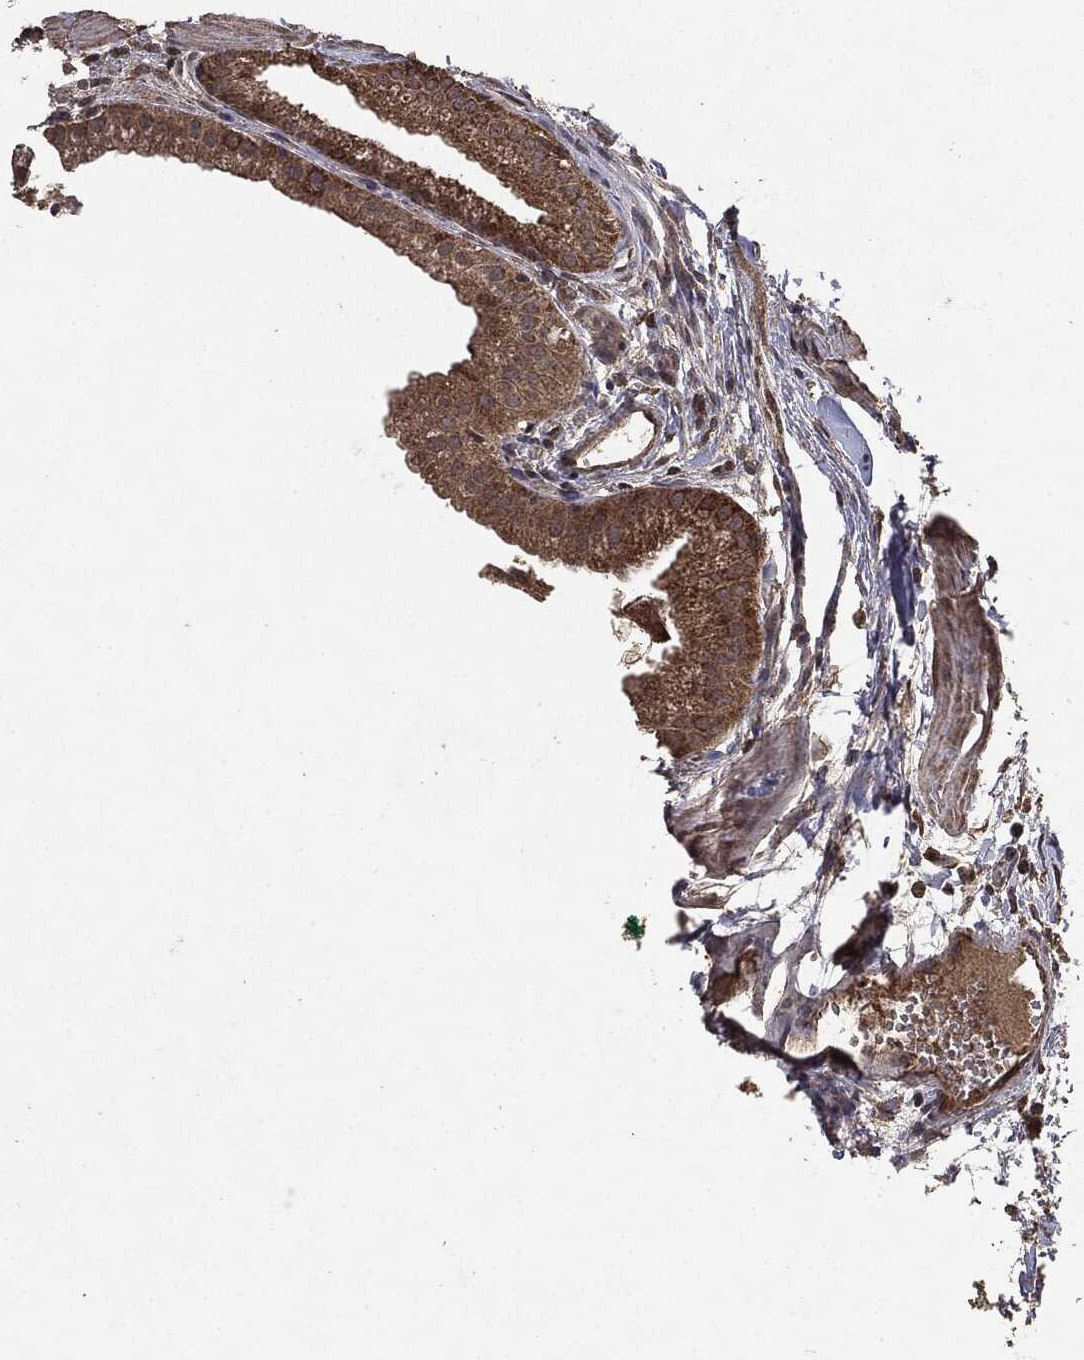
{"staining": {"intensity": "strong", "quantity": ">75%", "location": "cytoplasmic/membranous"}, "tissue": "gallbladder", "cell_type": "Glandular cells", "image_type": "normal", "snomed": [{"axis": "morphology", "description": "Normal tissue, NOS"}, {"axis": "topography", "description": "Gallbladder"}], "caption": "This micrograph displays IHC staining of unremarkable human gallbladder, with high strong cytoplasmic/membranous staining in approximately >75% of glandular cells.", "gene": "MTOR", "patient": {"sex": "male", "age": 67}}